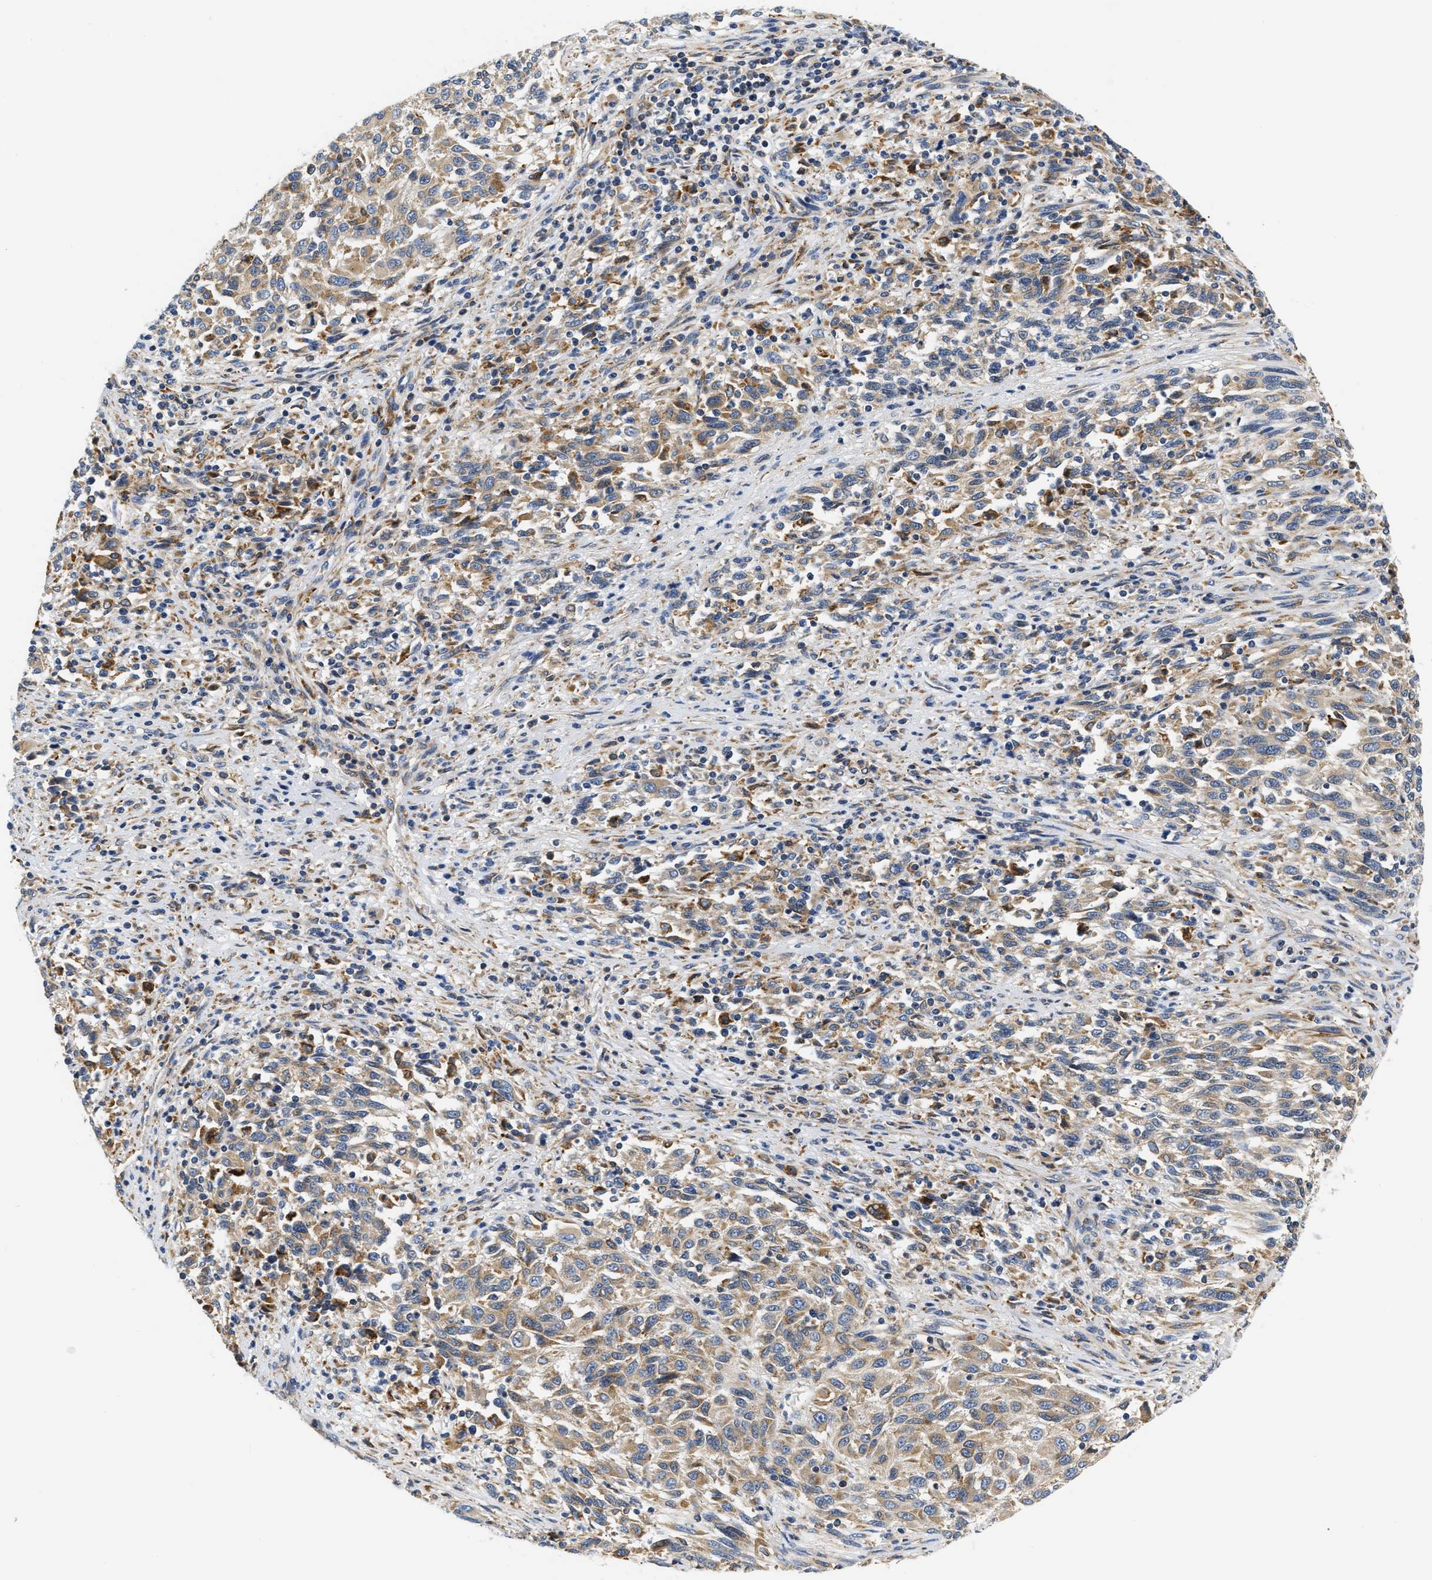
{"staining": {"intensity": "weak", "quantity": ">75%", "location": "cytoplasmic/membranous"}, "tissue": "melanoma", "cell_type": "Tumor cells", "image_type": "cancer", "snomed": [{"axis": "morphology", "description": "Malignant melanoma, Metastatic site"}, {"axis": "topography", "description": "Lymph node"}], "caption": "Weak cytoplasmic/membranous protein positivity is seen in approximately >75% of tumor cells in melanoma.", "gene": "HDHD3", "patient": {"sex": "male", "age": 61}}